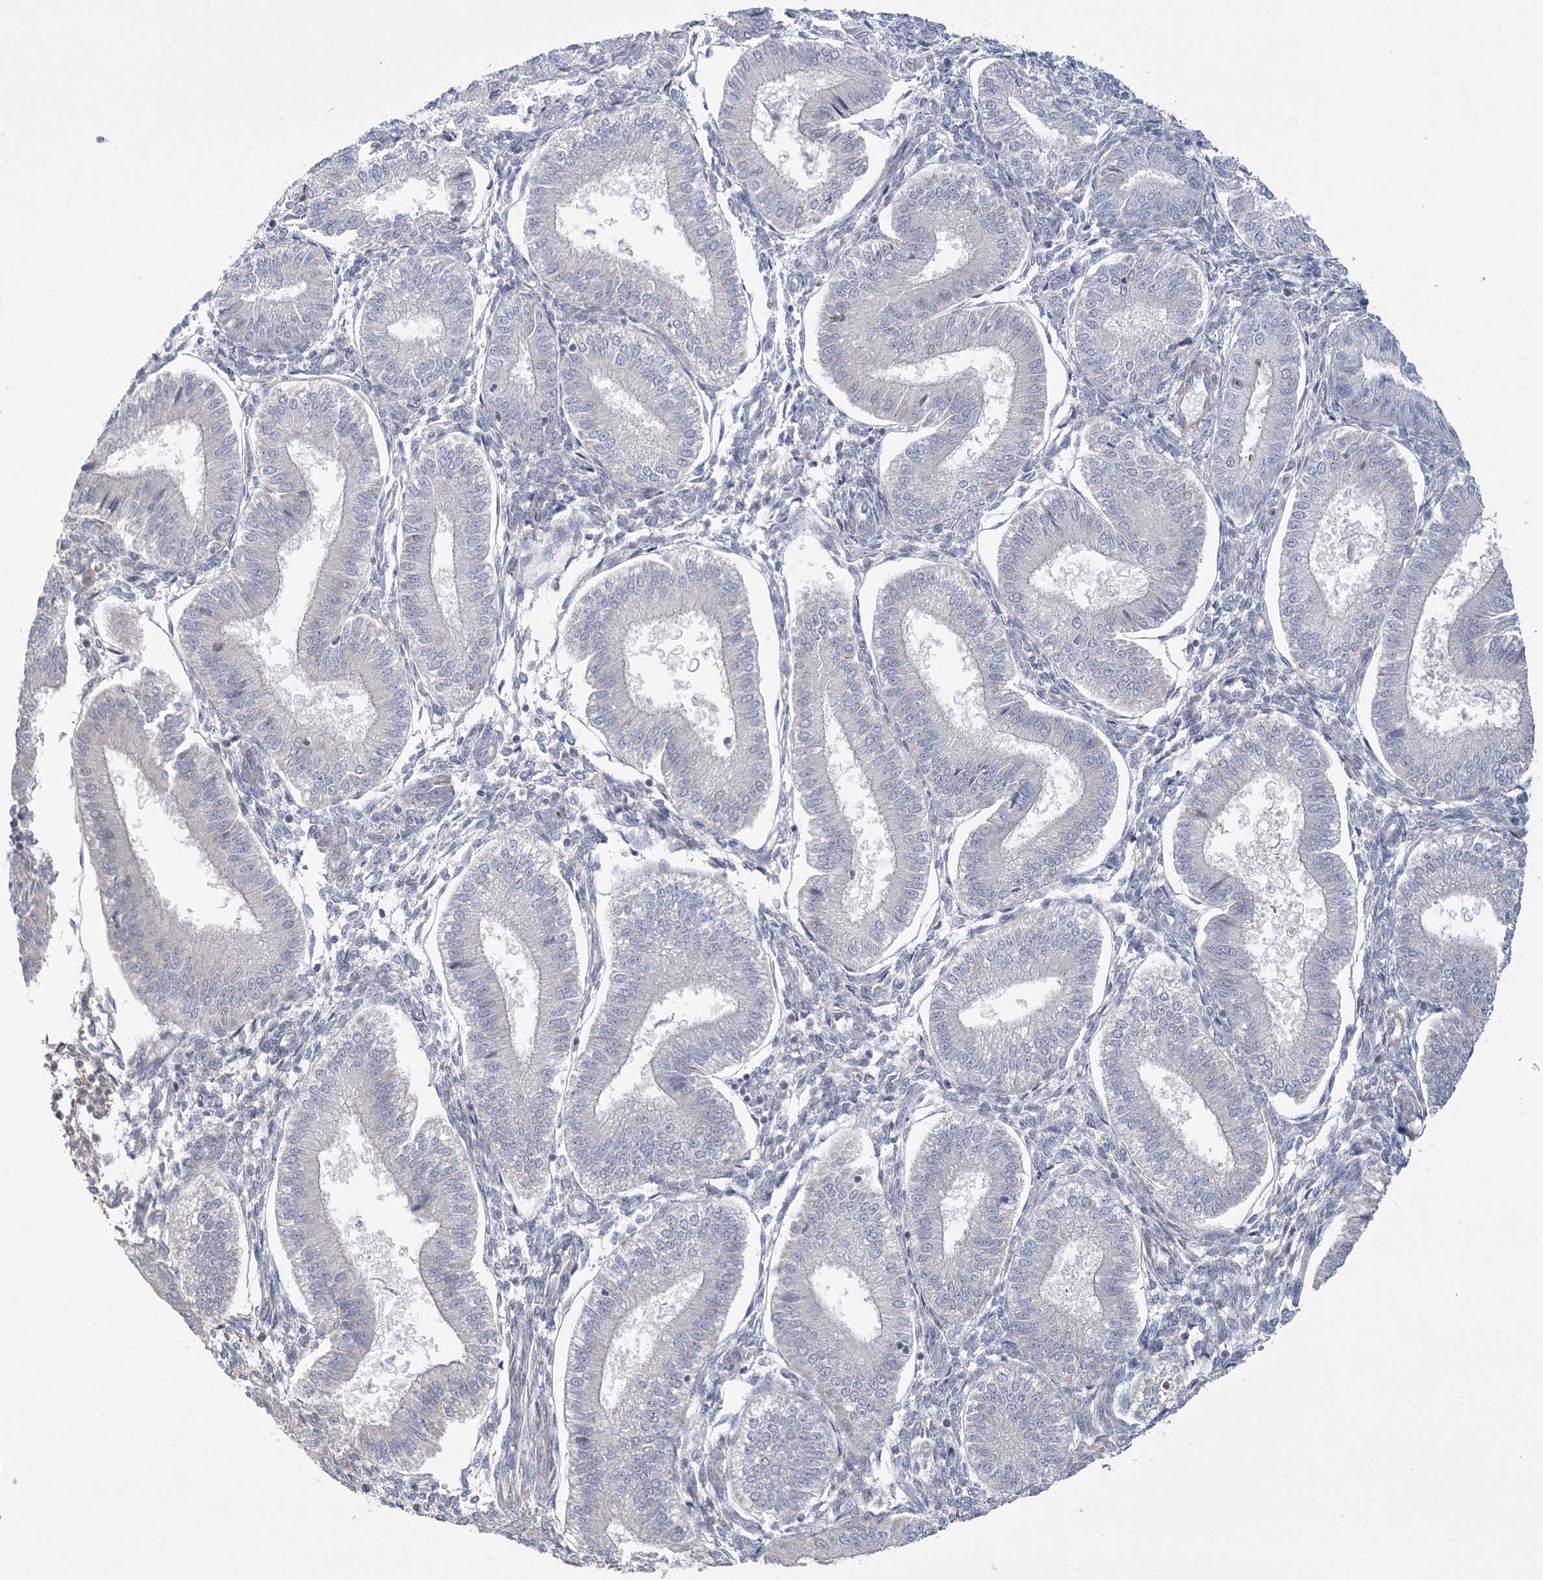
{"staining": {"intensity": "negative", "quantity": "none", "location": "none"}, "tissue": "endometrium", "cell_type": "Cells in endometrial stroma", "image_type": "normal", "snomed": [{"axis": "morphology", "description": "Normal tissue, NOS"}, {"axis": "topography", "description": "Endometrium"}], "caption": "A high-resolution histopathology image shows immunohistochemistry (IHC) staining of unremarkable endometrium, which displays no significant expression in cells in endometrial stroma. (DAB (3,3'-diaminobenzidine) immunohistochemistry (IHC) with hematoxylin counter stain).", "gene": "ZNF821", "patient": {"sex": "female", "age": 39}}